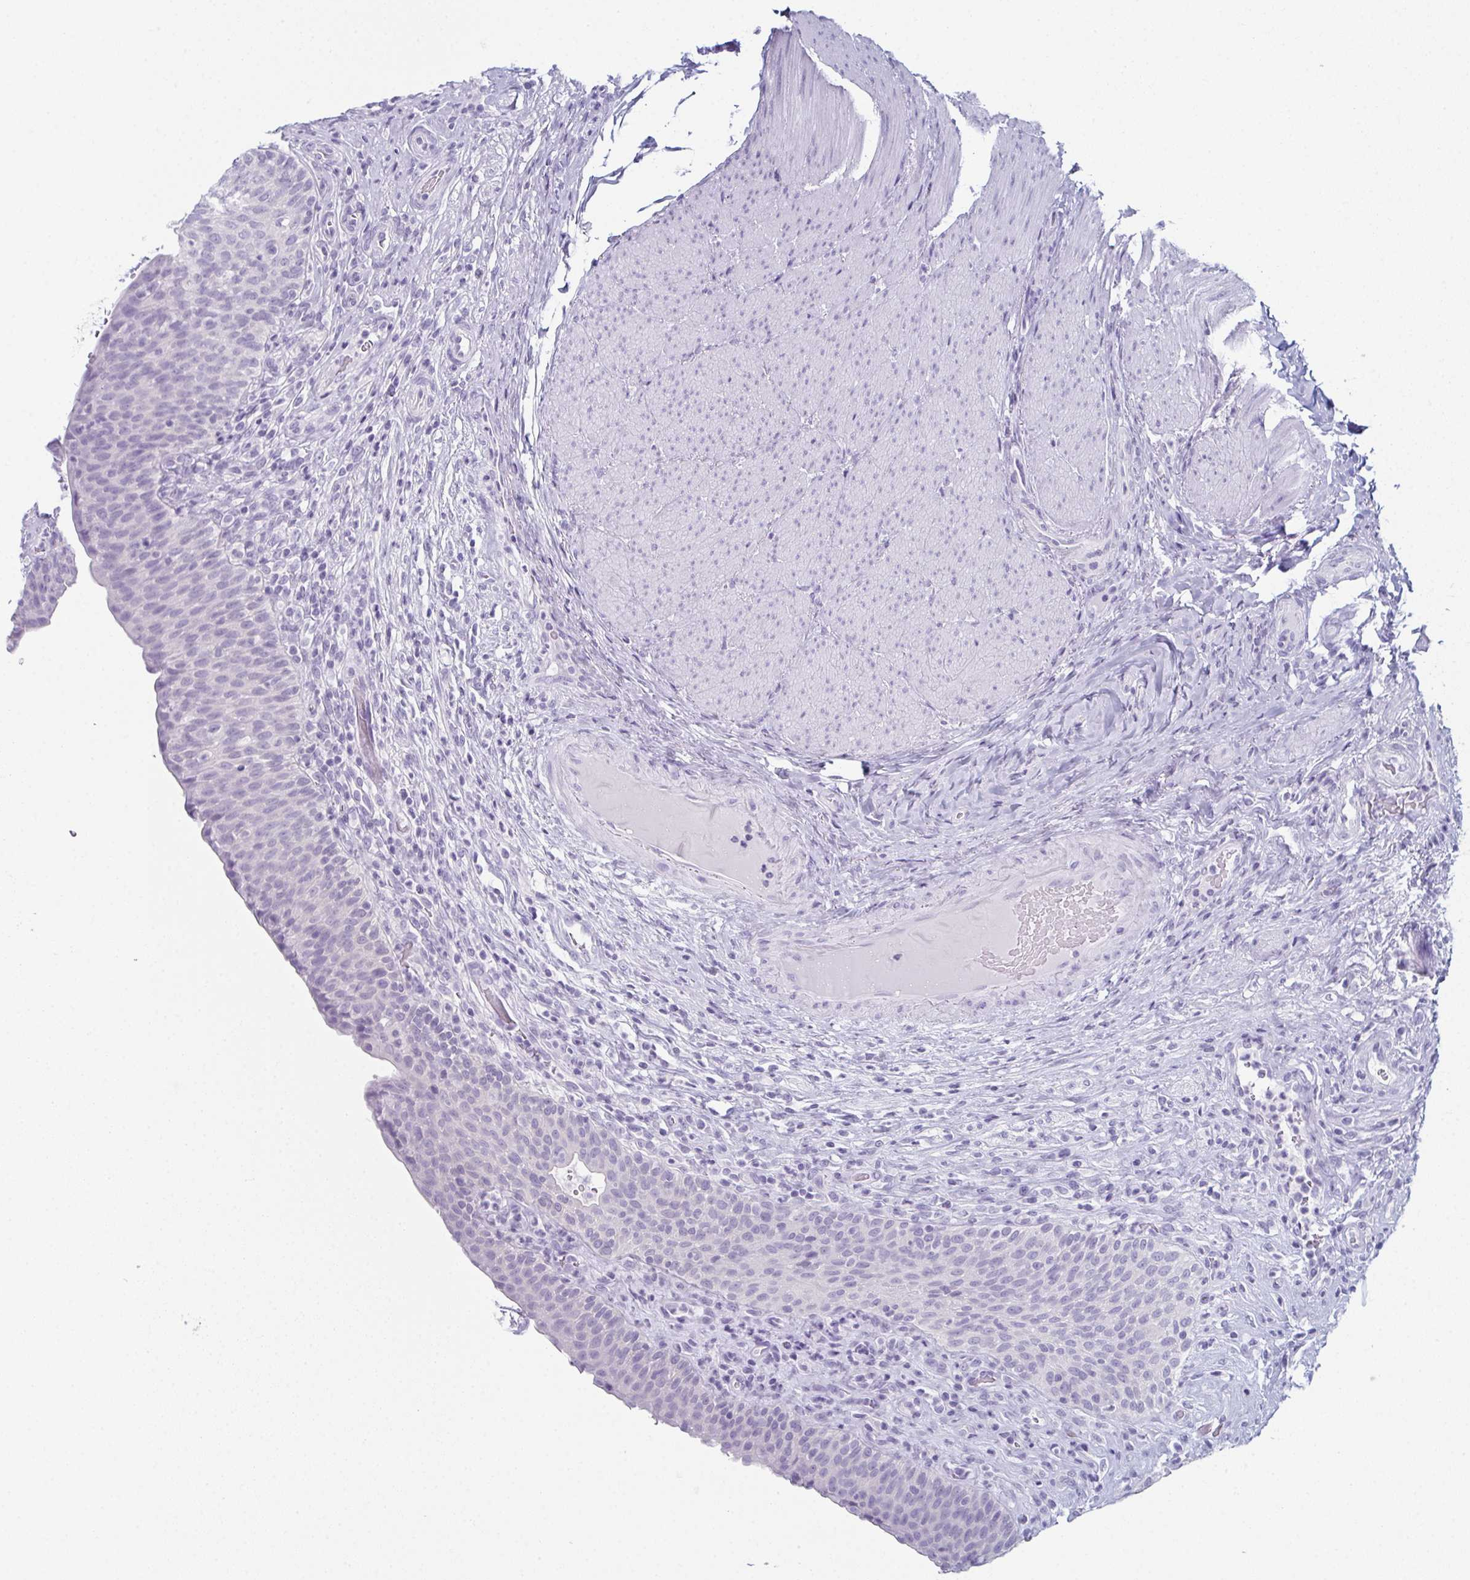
{"staining": {"intensity": "negative", "quantity": "none", "location": "none"}, "tissue": "urinary bladder", "cell_type": "Urothelial cells", "image_type": "normal", "snomed": [{"axis": "morphology", "description": "Normal tissue, NOS"}, {"axis": "topography", "description": "Urinary bladder"}, {"axis": "topography", "description": "Peripheral nerve tissue"}], "caption": "DAB (3,3'-diaminobenzidine) immunohistochemical staining of unremarkable human urinary bladder reveals no significant positivity in urothelial cells.", "gene": "ENKUR", "patient": {"sex": "male", "age": 66}}